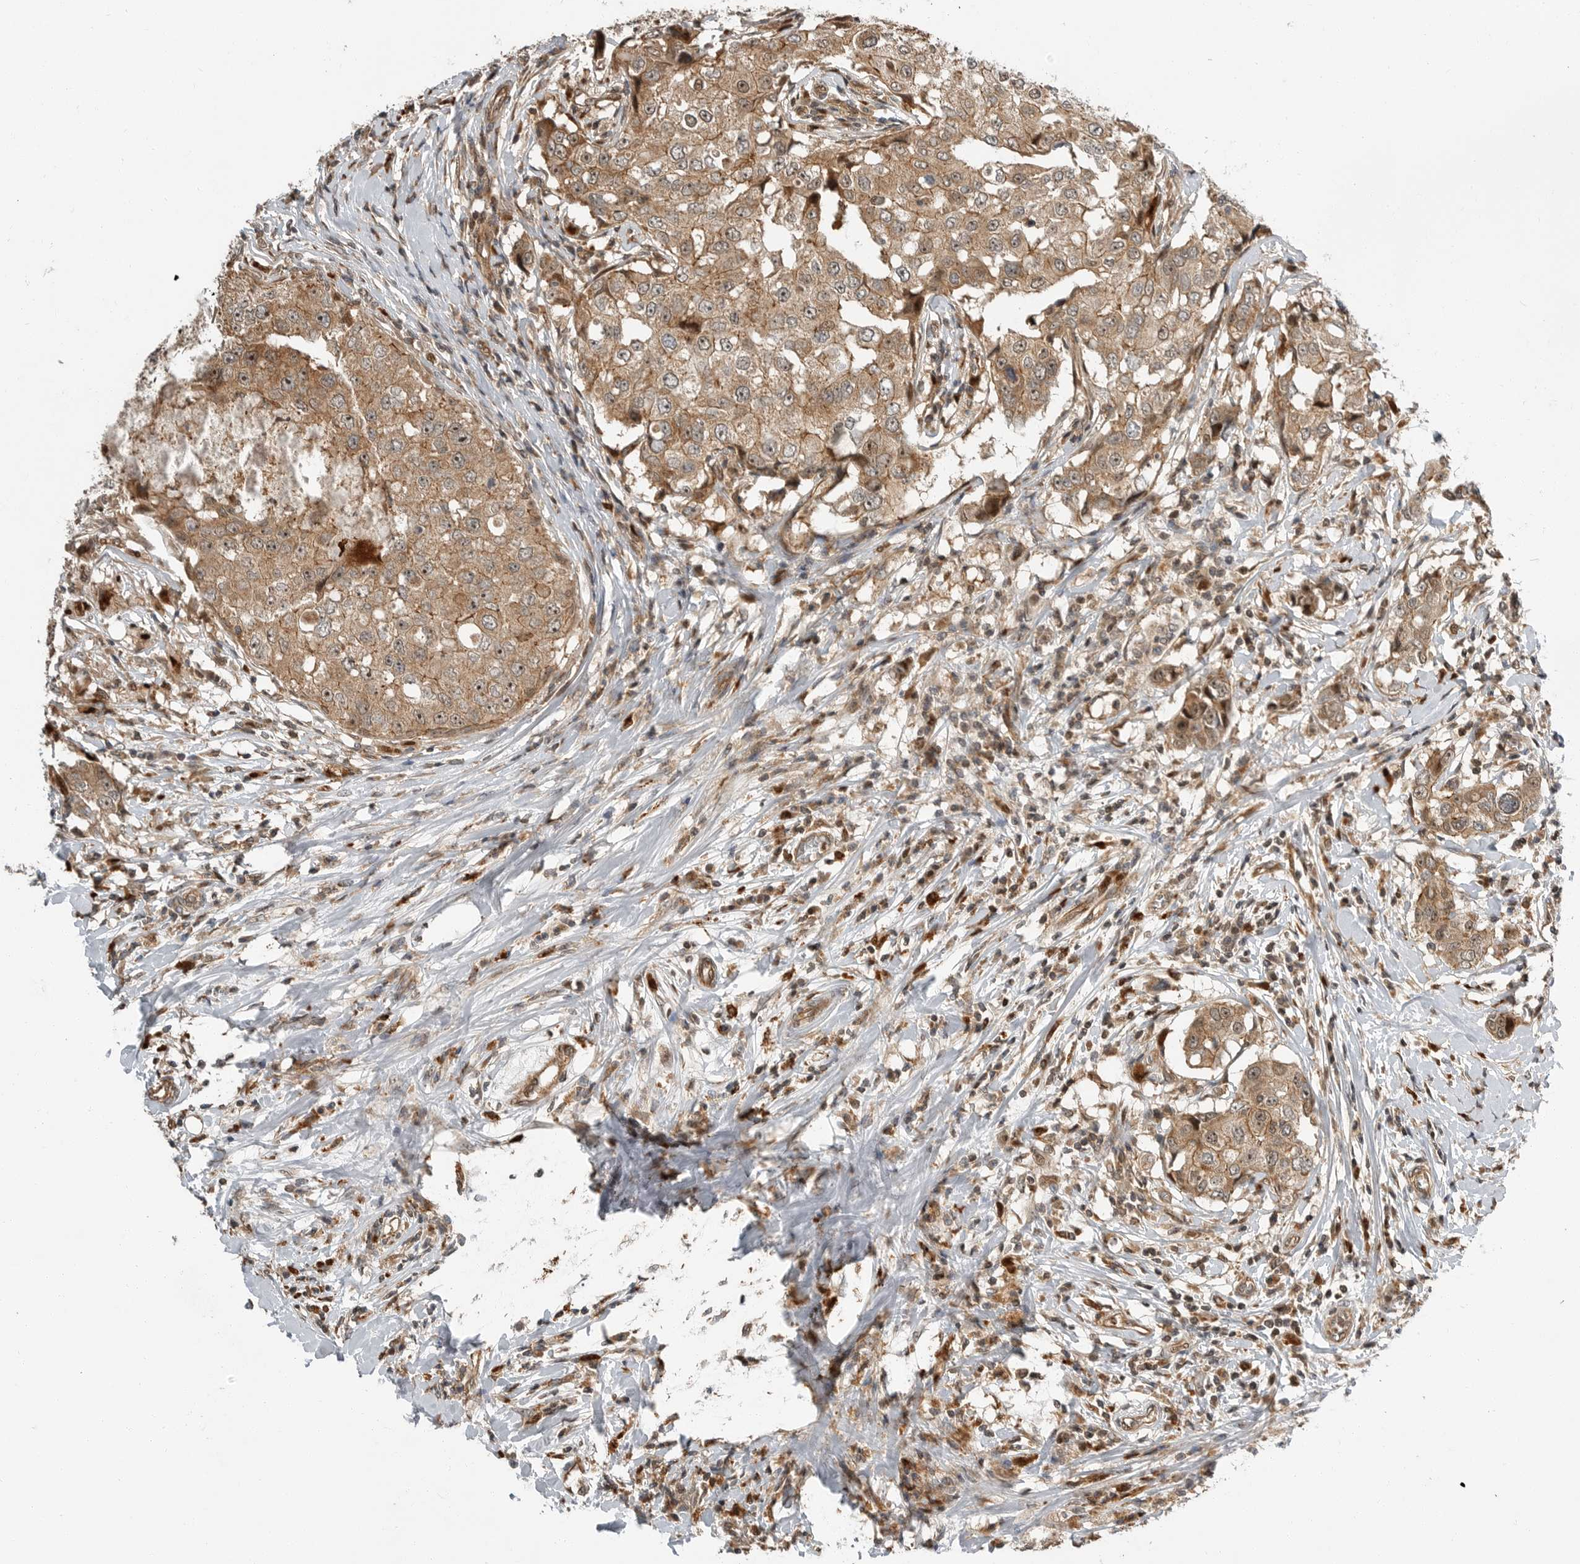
{"staining": {"intensity": "moderate", "quantity": ">75%", "location": "cytoplasmic/membranous,nuclear"}, "tissue": "breast cancer", "cell_type": "Tumor cells", "image_type": "cancer", "snomed": [{"axis": "morphology", "description": "Duct carcinoma"}, {"axis": "topography", "description": "Breast"}], "caption": "Protein staining shows moderate cytoplasmic/membranous and nuclear staining in approximately >75% of tumor cells in intraductal carcinoma (breast).", "gene": "STRAP", "patient": {"sex": "female", "age": 27}}